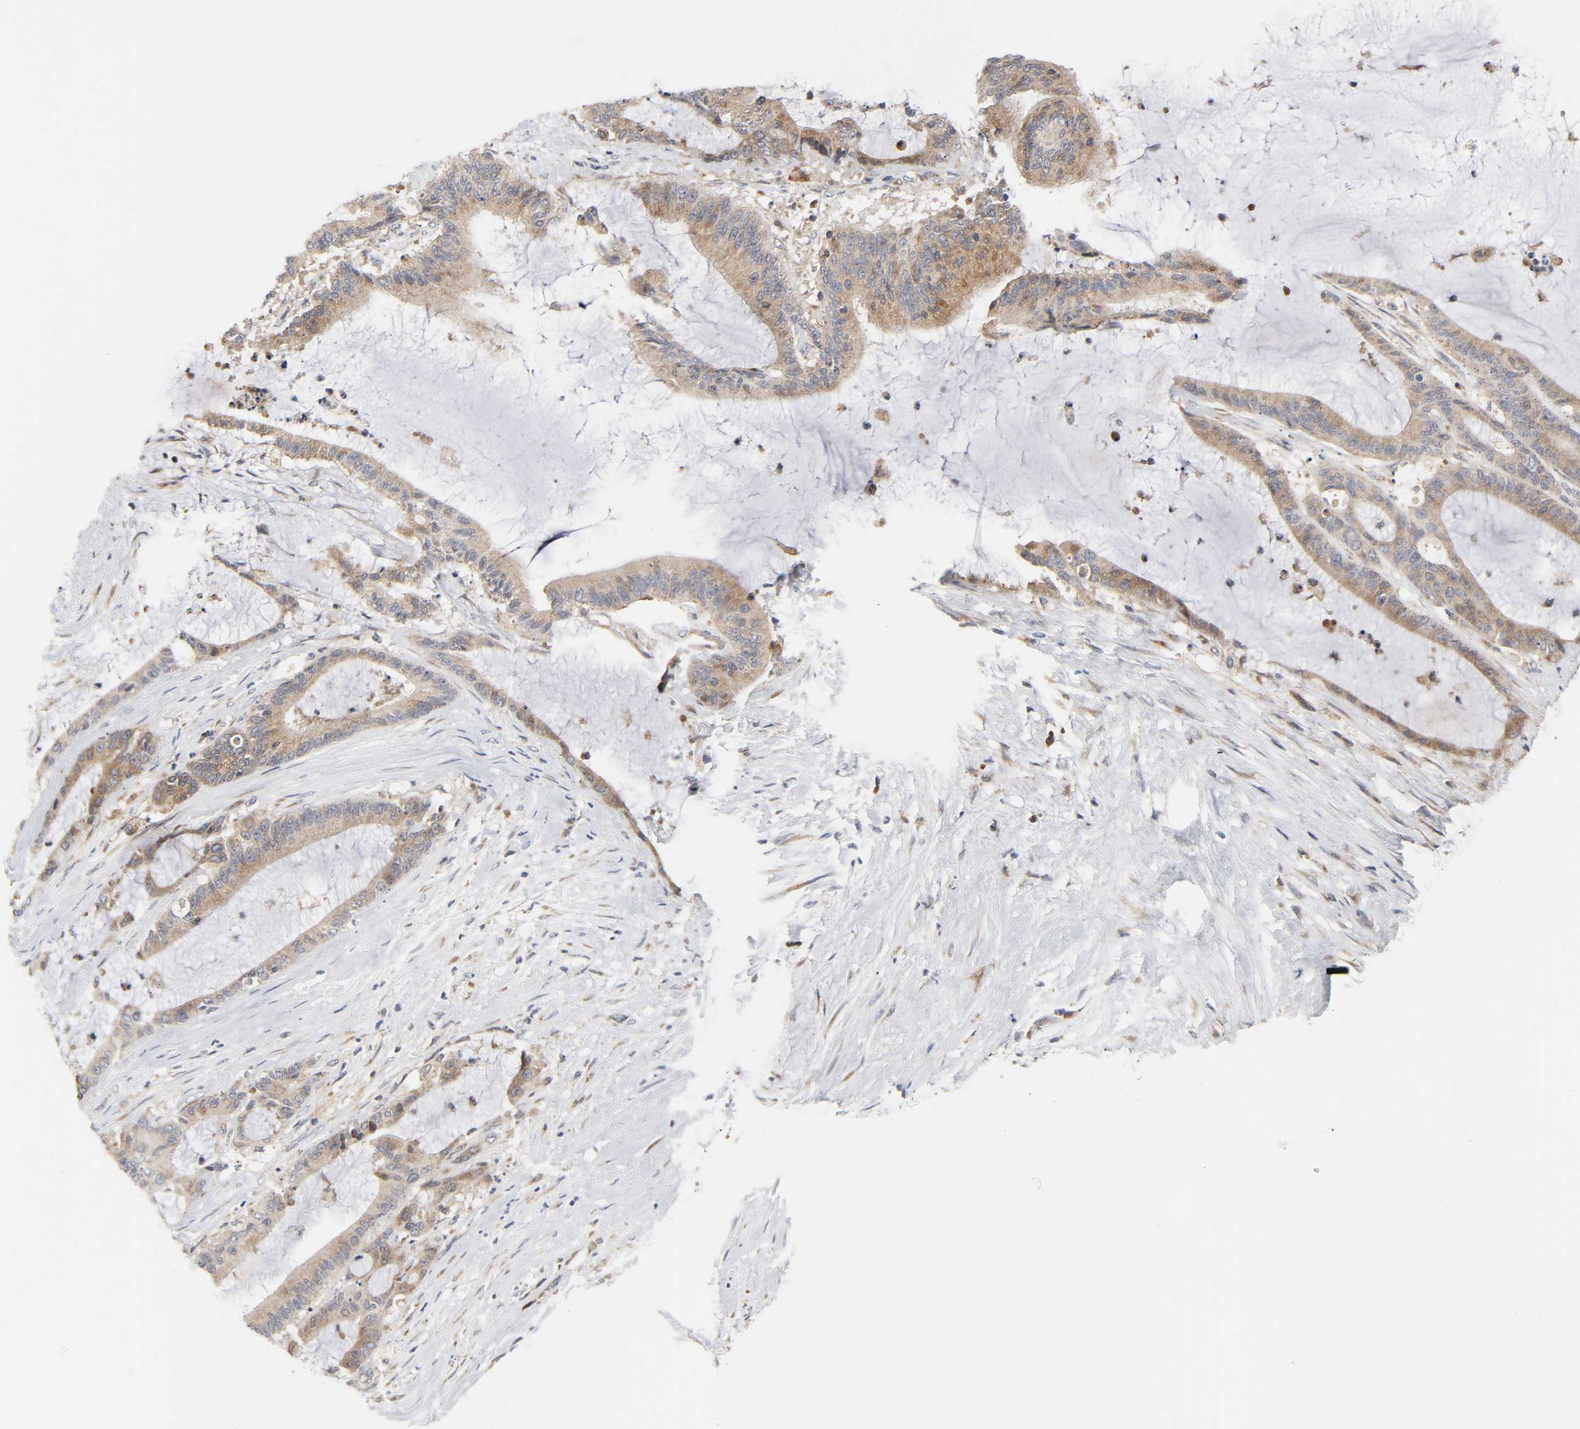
{"staining": {"intensity": "moderate", "quantity": ">75%", "location": "cytoplasmic/membranous"}, "tissue": "liver cancer", "cell_type": "Tumor cells", "image_type": "cancer", "snomed": [{"axis": "morphology", "description": "Cholangiocarcinoma"}, {"axis": "topography", "description": "Liver"}], "caption": "Liver cholangiocarcinoma stained for a protein displays moderate cytoplasmic/membranous positivity in tumor cells. (IHC, brightfield microscopy, high magnification).", "gene": "BAX", "patient": {"sex": "female", "age": 73}}